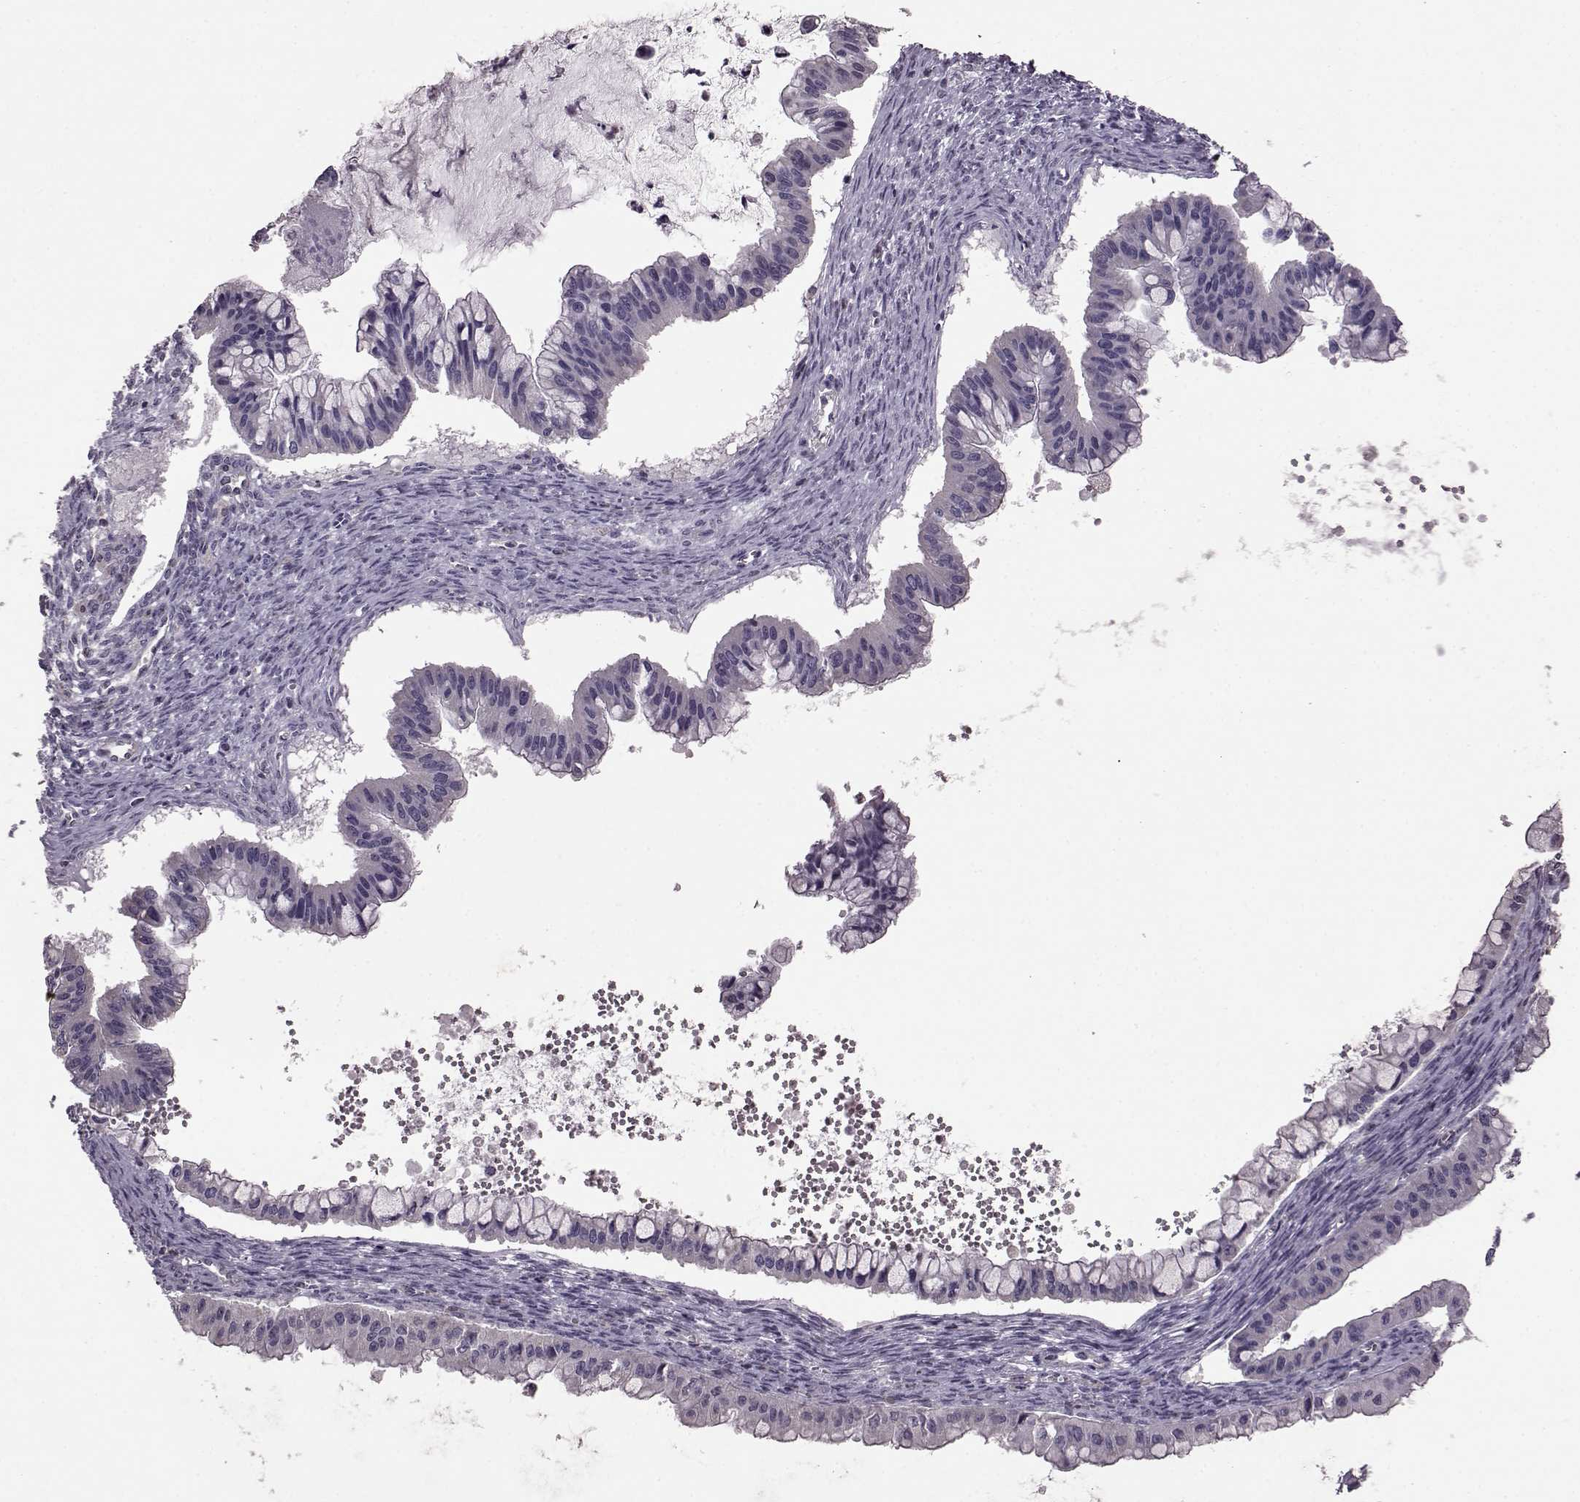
{"staining": {"intensity": "negative", "quantity": "none", "location": "none"}, "tissue": "ovarian cancer", "cell_type": "Tumor cells", "image_type": "cancer", "snomed": [{"axis": "morphology", "description": "Cystadenocarcinoma, mucinous, NOS"}, {"axis": "topography", "description": "Ovary"}], "caption": "IHC histopathology image of neoplastic tissue: human ovarian mucinous cystadenocarcinoma stained with DAB (3,3'-diaminobenzidine) reveals no significant protein staining in tumor cells.", "gene": "CDC42SE1", "patient": {"sex": "female", "age": 72}}